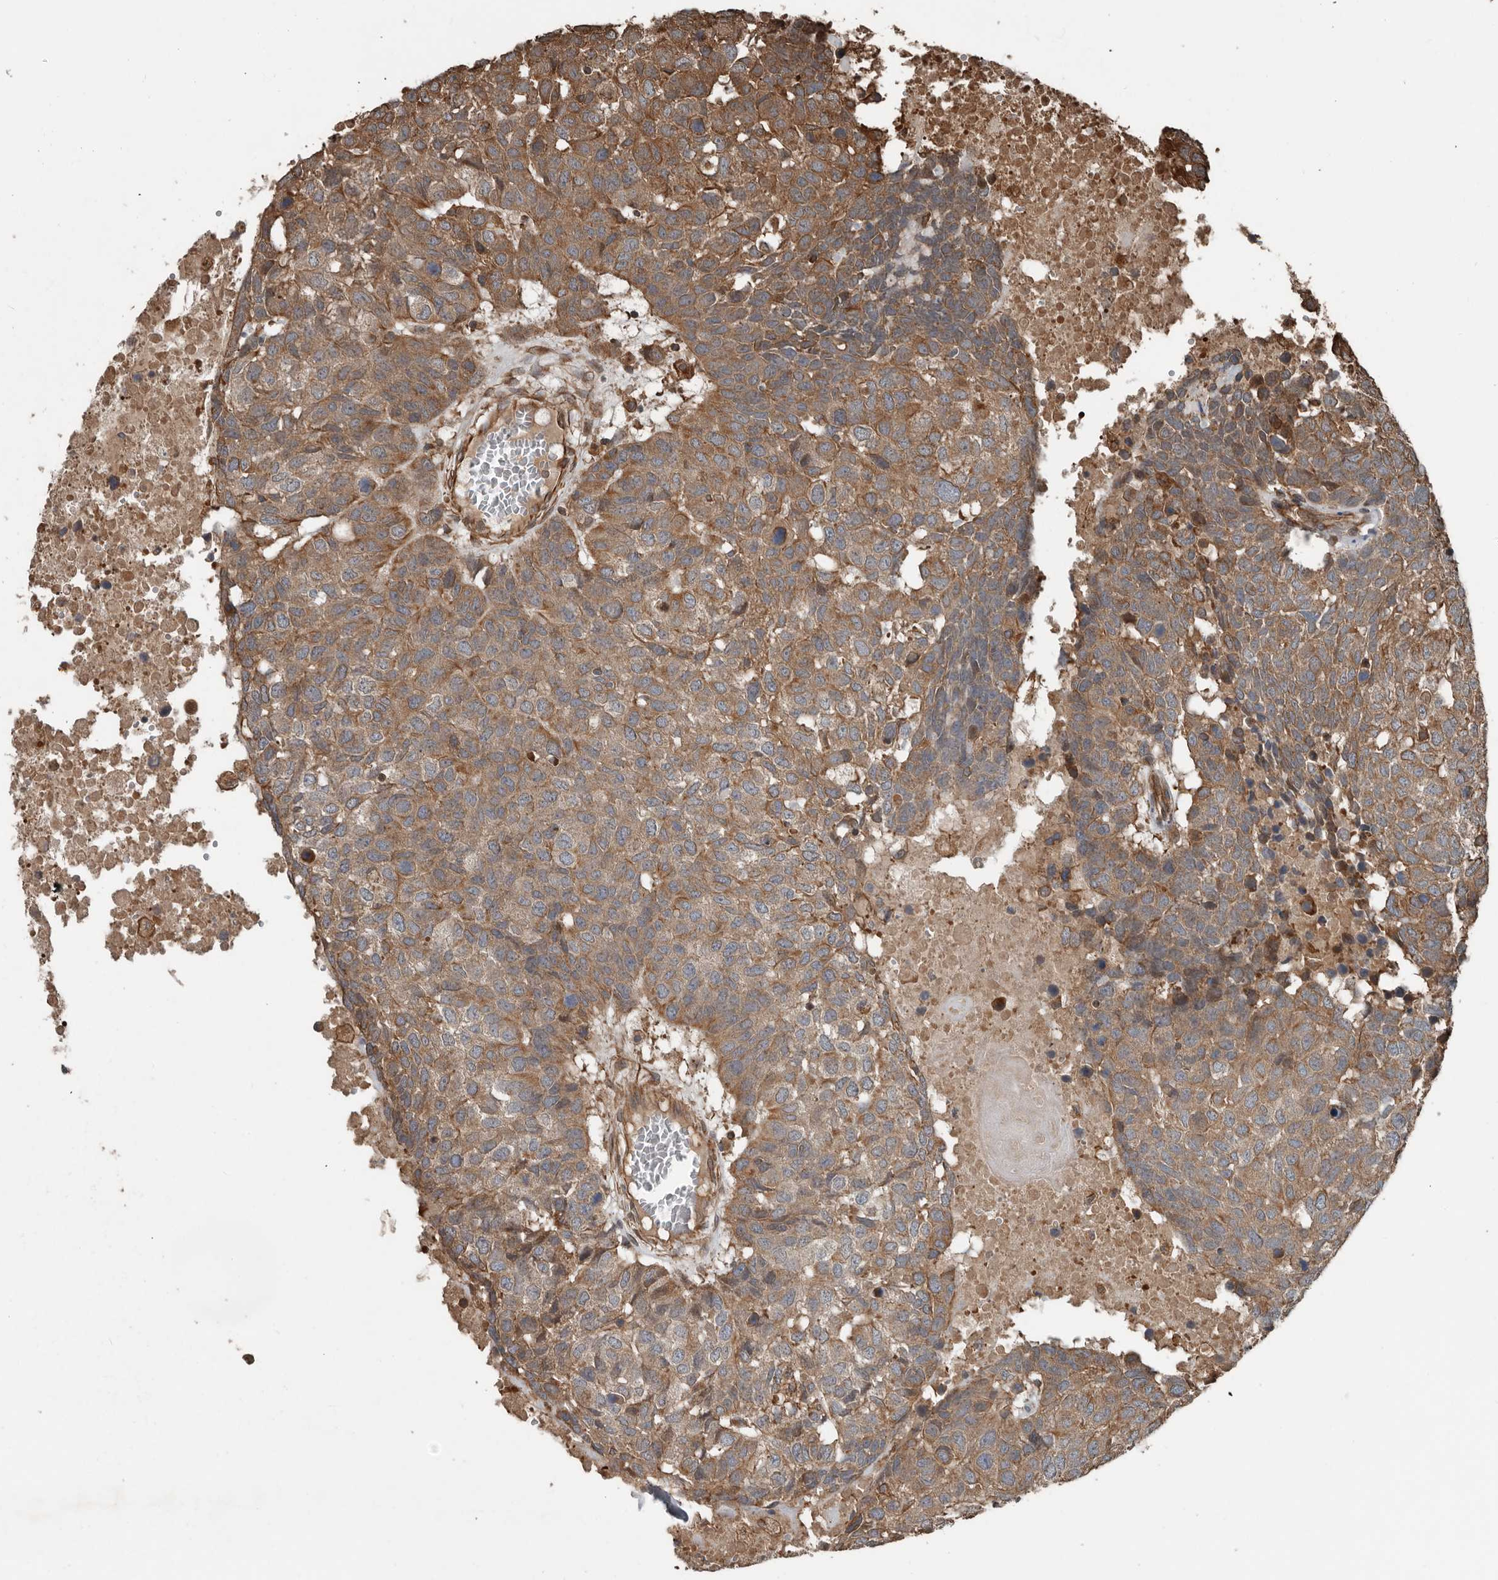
{"staining": {"intensity": "moderate", "quantity": ">75%", "location": "cytoplasmic/membranous"}, "tissue": "head and neck cancer", "cell_type": "Tumor cells", "image_type": "cancer", "snomed": [{"axis": "morphology", "description": "Squamous cell carcinoma, NOS"}, {"axis": "topography", "description": "Head-Neck"}], "caption": "Protein staining displays moderate cytoplasmic/membranous positivity in approximately >75% of tumor cells in head and neck cancer (squamous cell carcinoma).", "gene": "YOD1", "patient": {"sex": "male", "age": 66}}